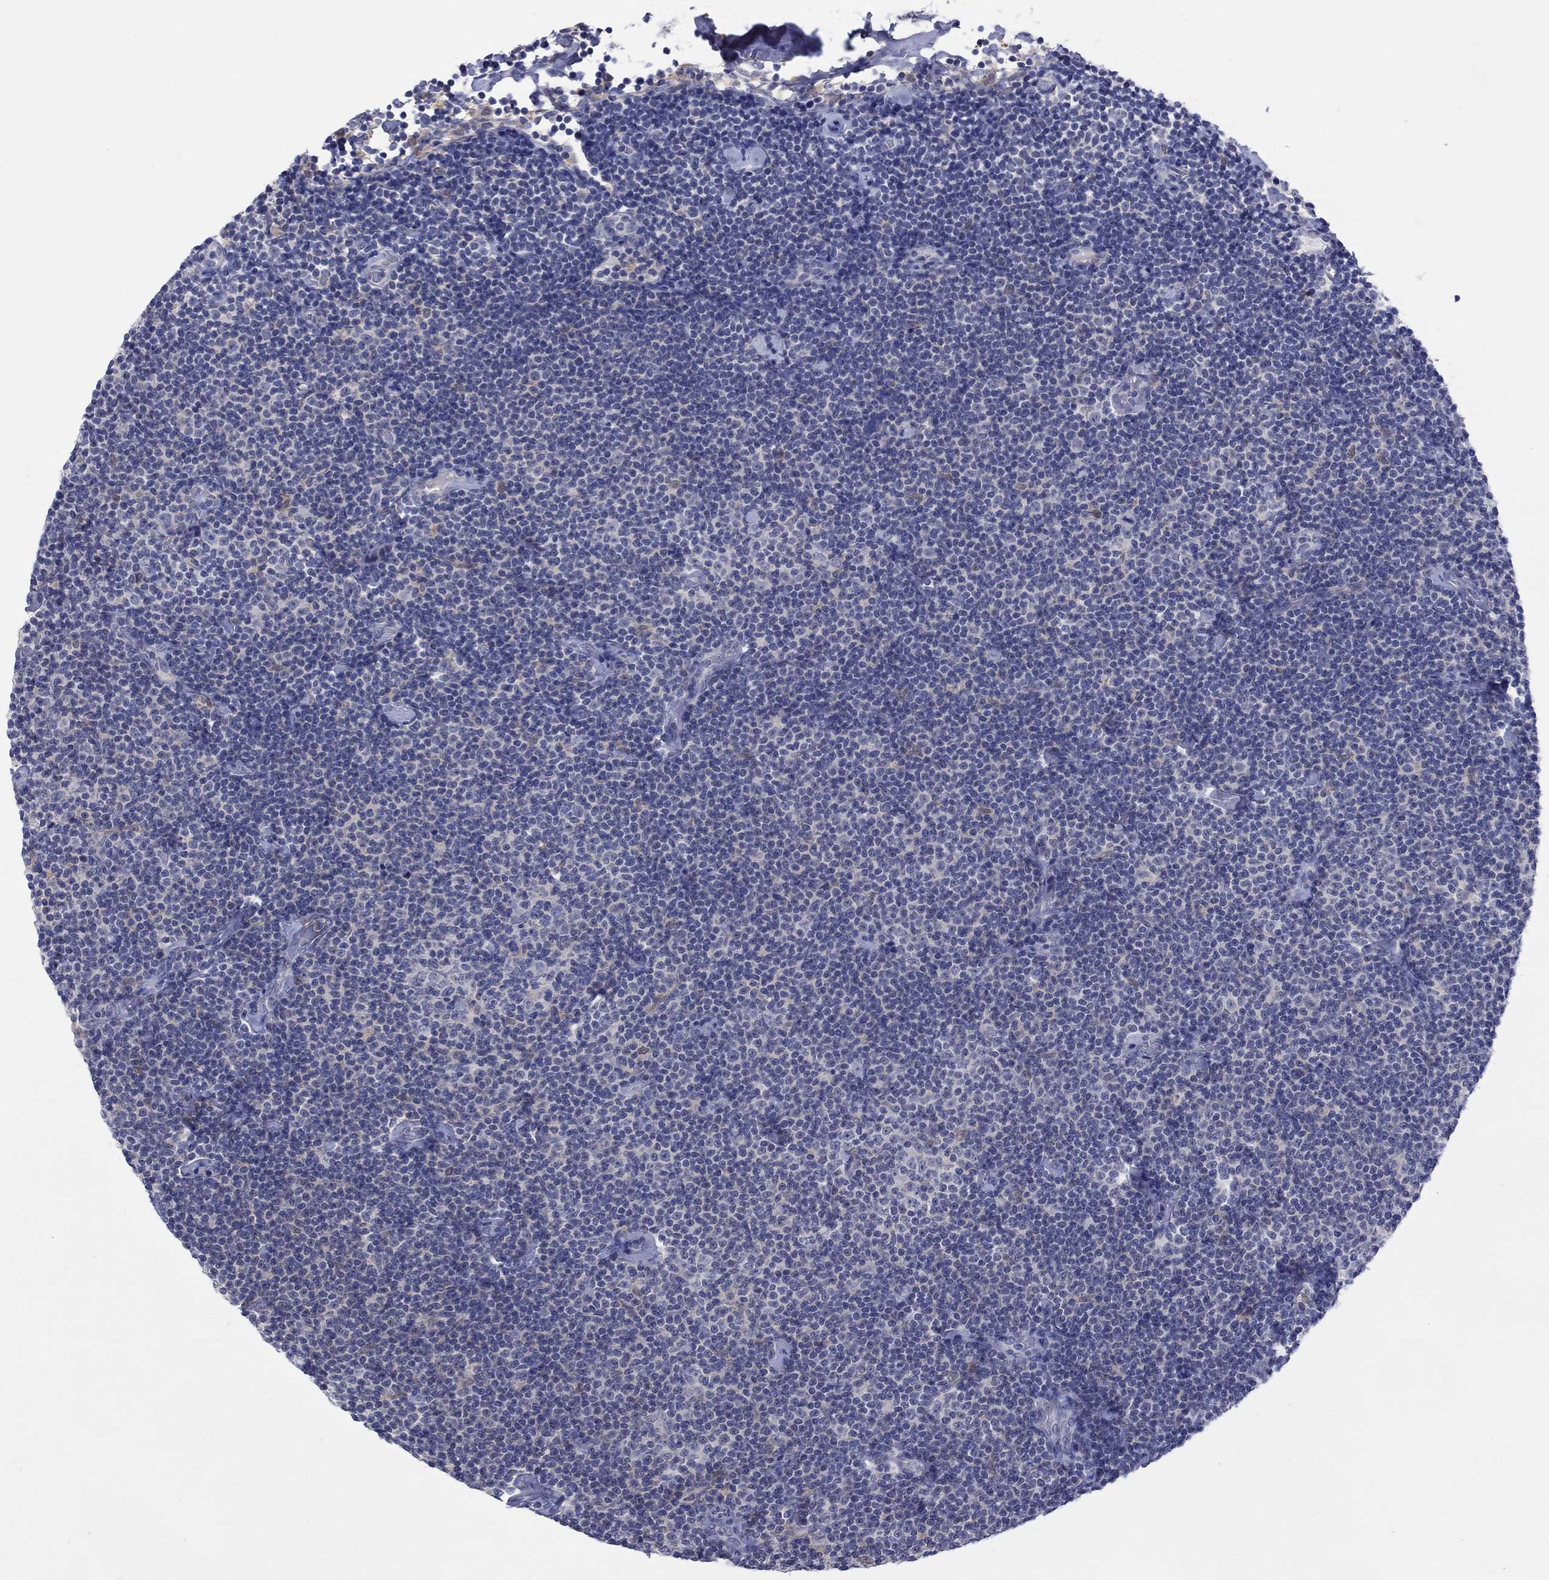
{"staining": {"intensity": "negative", "quantity": "none", "location": "none"}, "tissue": "lymphoma", "cell_type": "Tumor cells", "image_type": "cancer", "snomed": [{"axis": "morphology", "description": "Malignant lymphoma, non-Hodgkin's type, Low grade"}, {"axis": "topography", "description": "Lymph node"}], "caption": "Lymphoma stained for a protein using IHC exhibits no expression tumor cells.", "gene": "CYP2B6", "patient": {"sex": "male", "age": 81}}